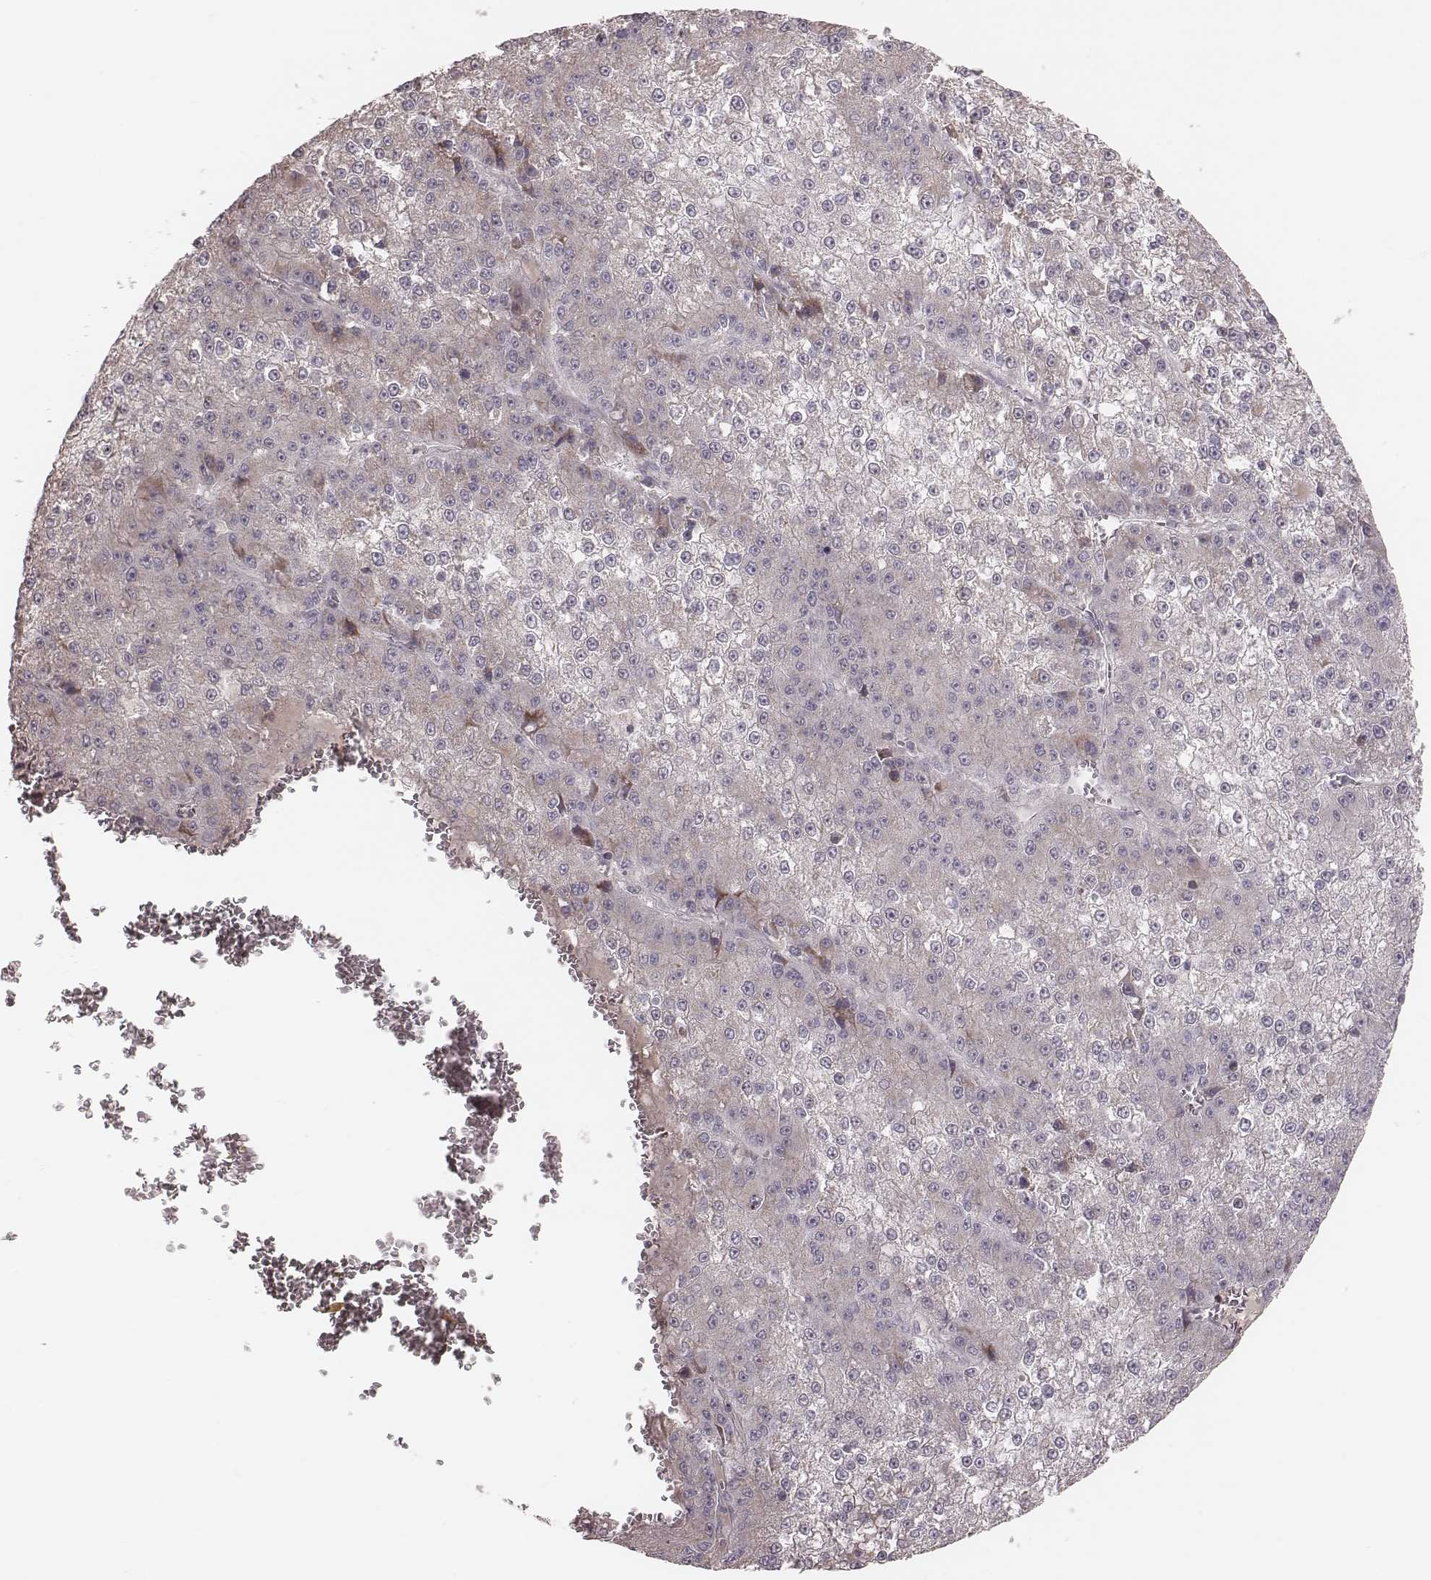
{"staining": {"intensity": "weak", "quantity": "<25%", "location": "cytoplasmic/membranous"}, "tissue": "liver cancer", "cell_type": "Tumor cells", "image_type": "cancer", "snomed": [{"axis": "morphology", "description": "Carcinoma, Hepatocellular, NOS"}, {"axis": "topography", "description": "Liver"}], "caption": "Immunohistochemistry of human hepatocellular carcinoma (liver) reveals no expression in tumor cells.", "gene": "MRPS27", "patient": {"sex": "female", "age": 73}}